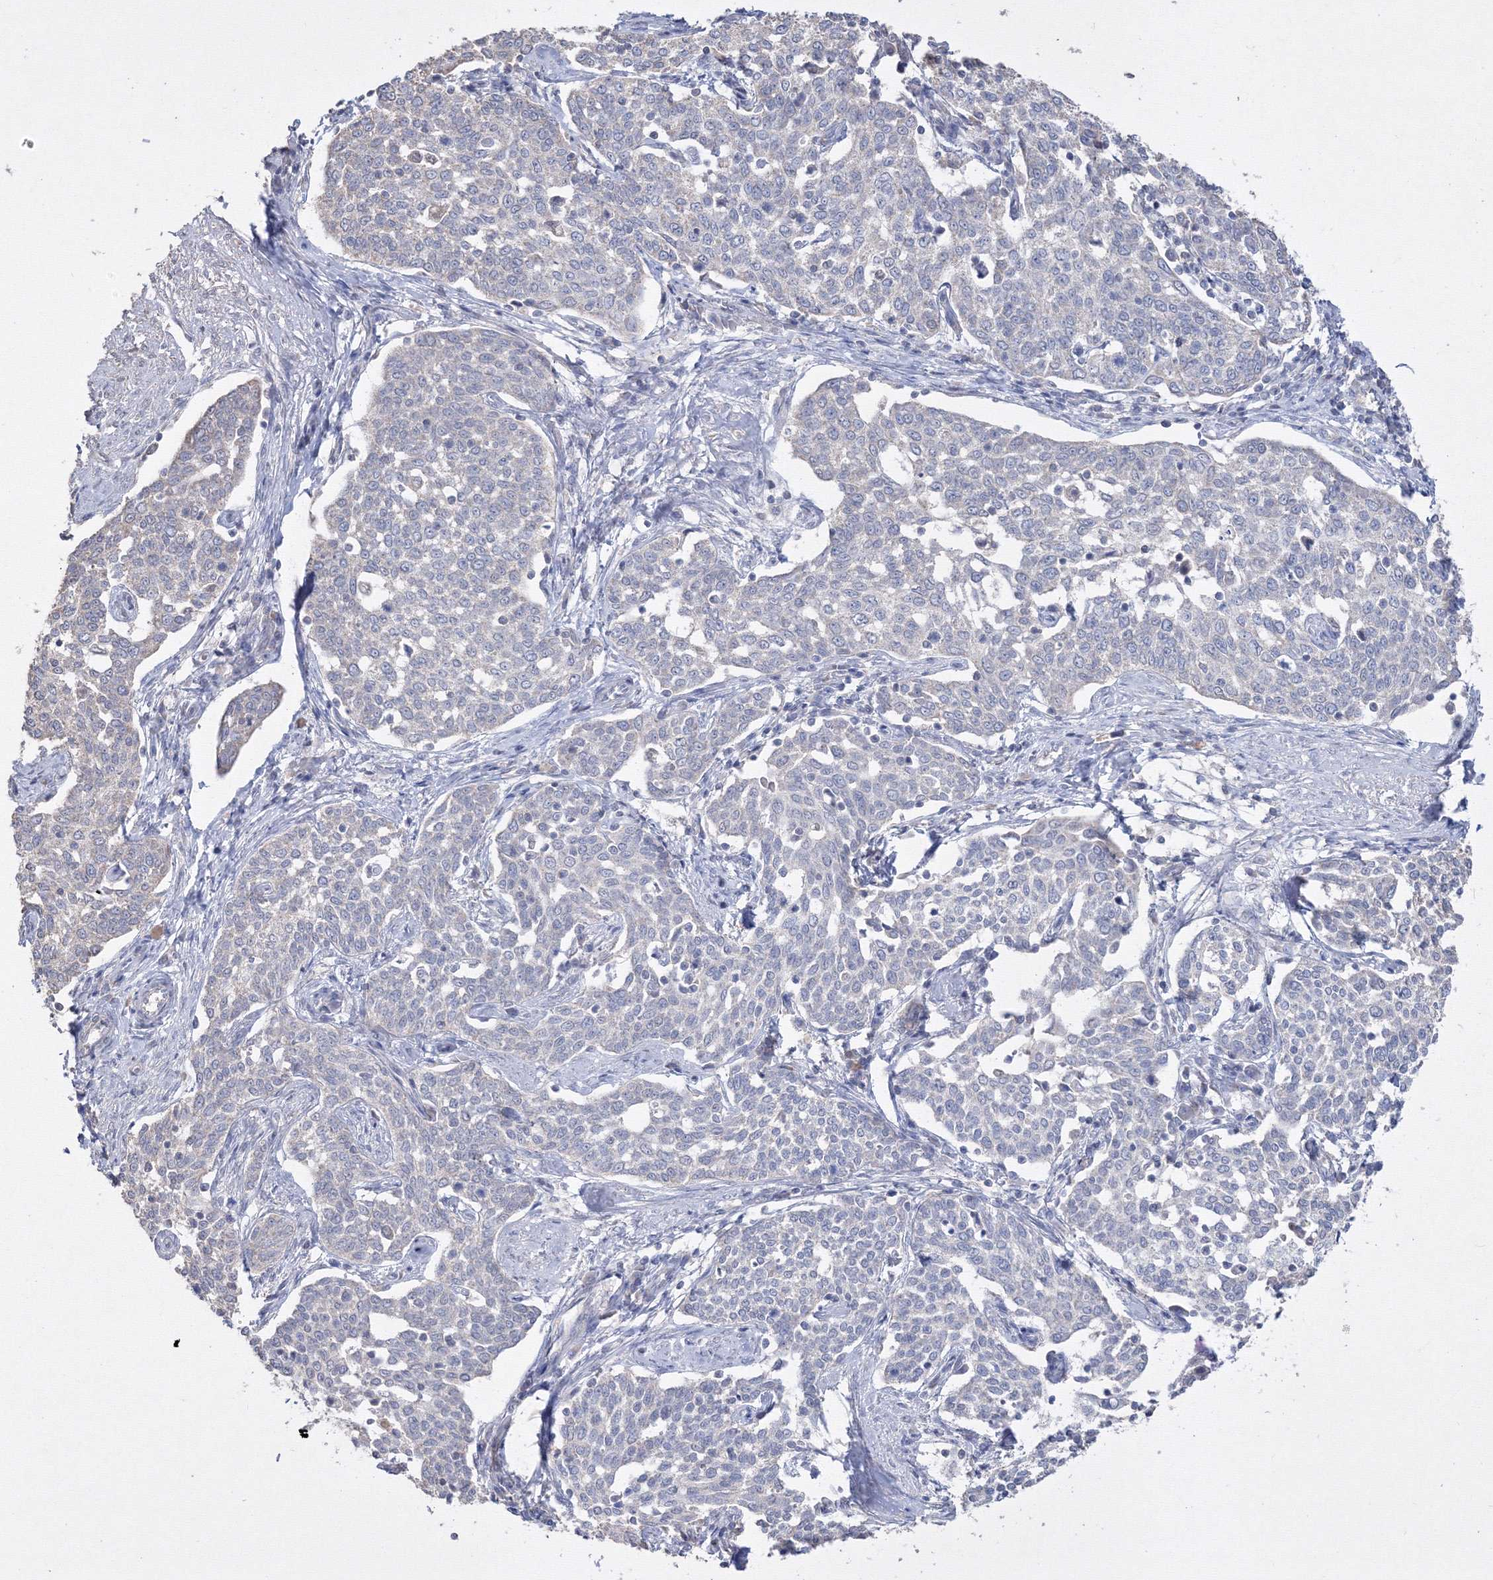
{"staining": {"intensity": "negative", "quantity": "none", "location": "none"}, "tissue": "cervical cancer", "cell_type": "Tumor cells", "image_type": "cancer", "snomed": [{"axis": "morphology", "description": "Squamous cell carcinoma, NOS"}, {"axis": "topography", "description": "Cervix"}], "caption": "A high-resolution image shows immunohistochemistry (IHC) staining of cervical cancer (squamous cell carcinoma), which displays no significant positivity in tumor cells.", "gene": "GRSF1", "patient": {"sex": "female", "age": 34}}